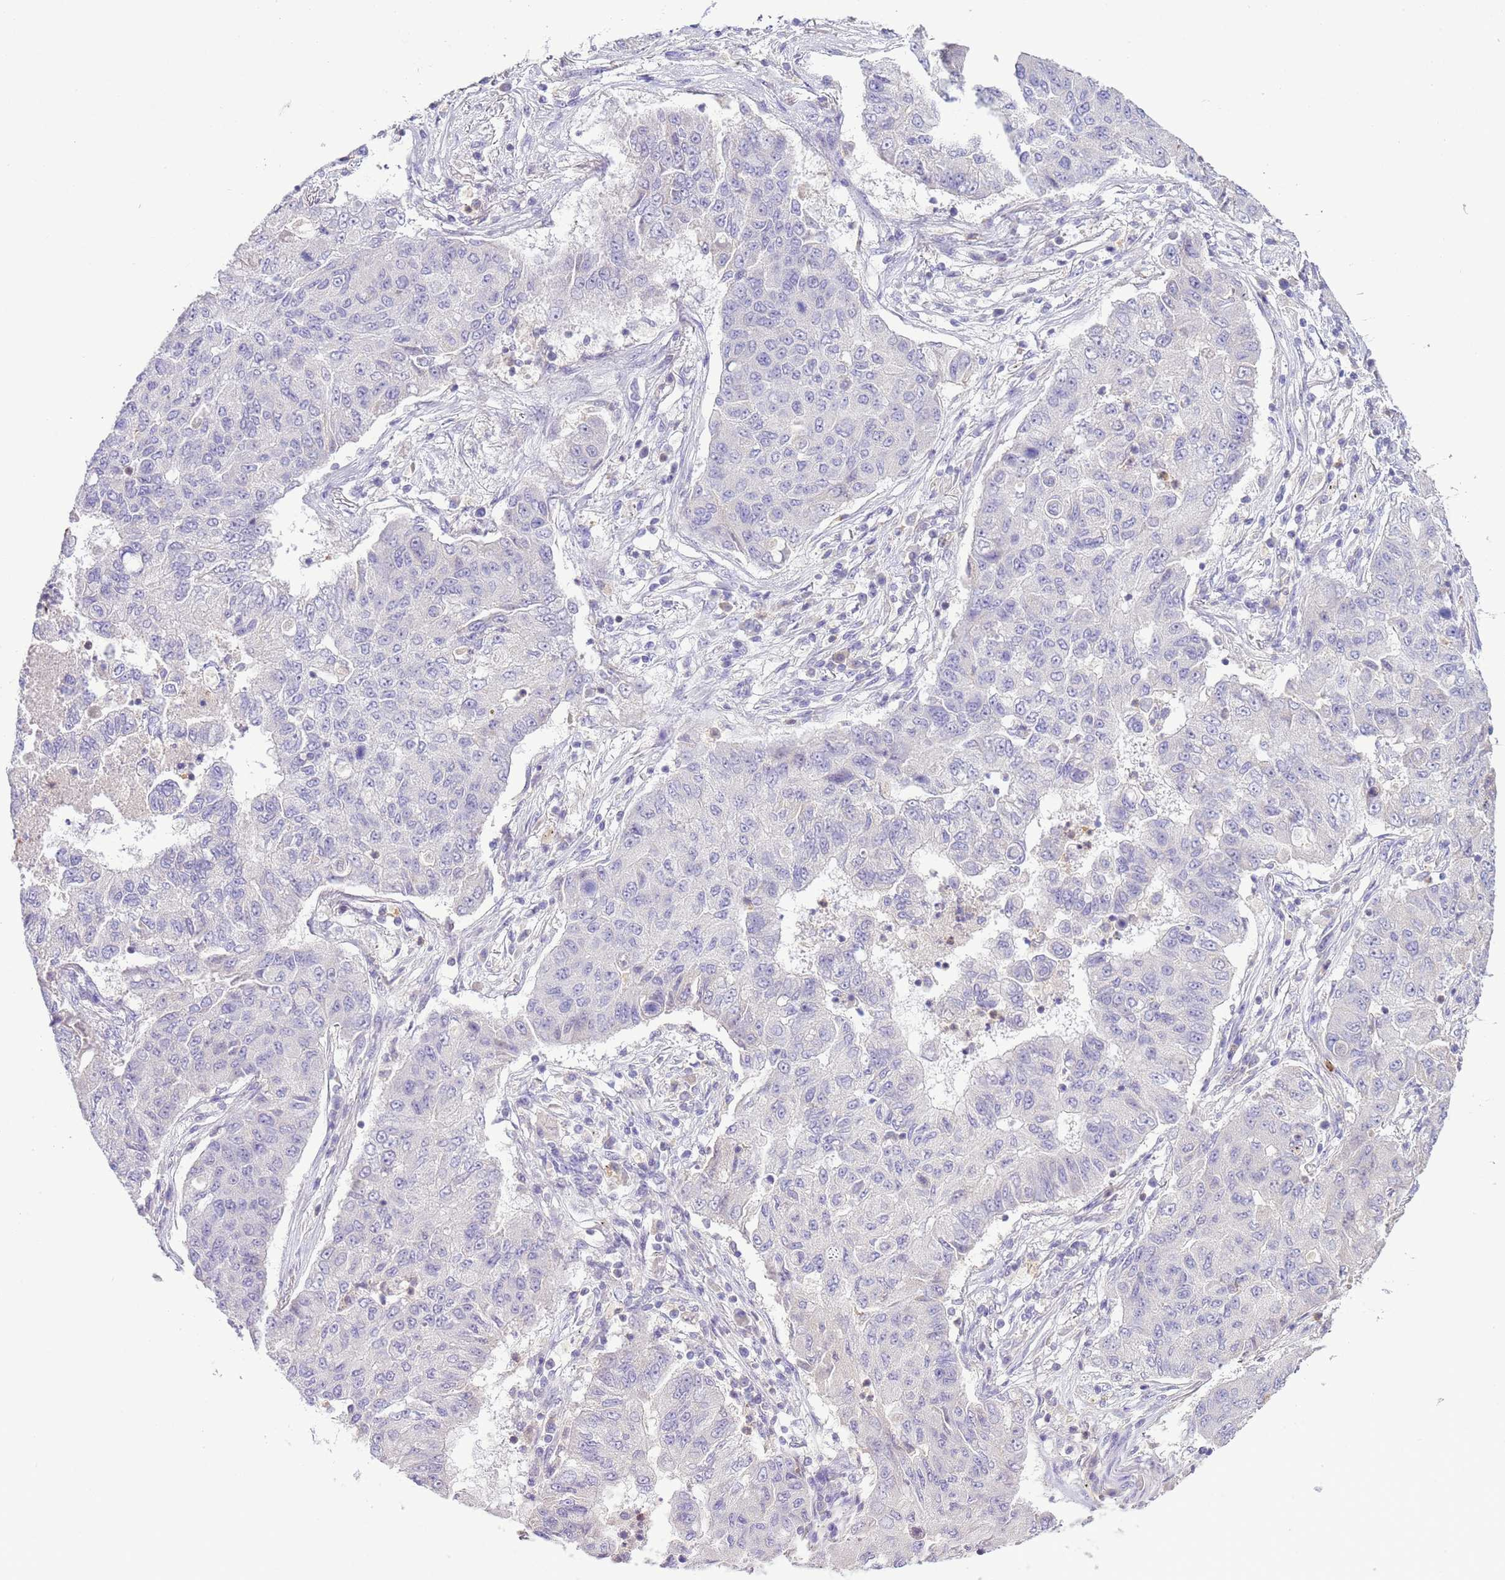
{"staining": {"intensity": "negative", "quantity": "none", "location": "none"}, "tissue": "lung cancer", "cell_type": "Tumor cells", "image_type": "cancer", "snomed": [{"axis": "morphology", "description": "Squamous cell carcinoma, NOS"}, {"axis": "topography", "description": "Lung"}], "caption": "Immunohistochemistry of lung cancer (squamous cell carcinoma) reveals no staining in tumor cells.", "gene": "IL2RG", "patient": {"sex": "male", "age": 74}}